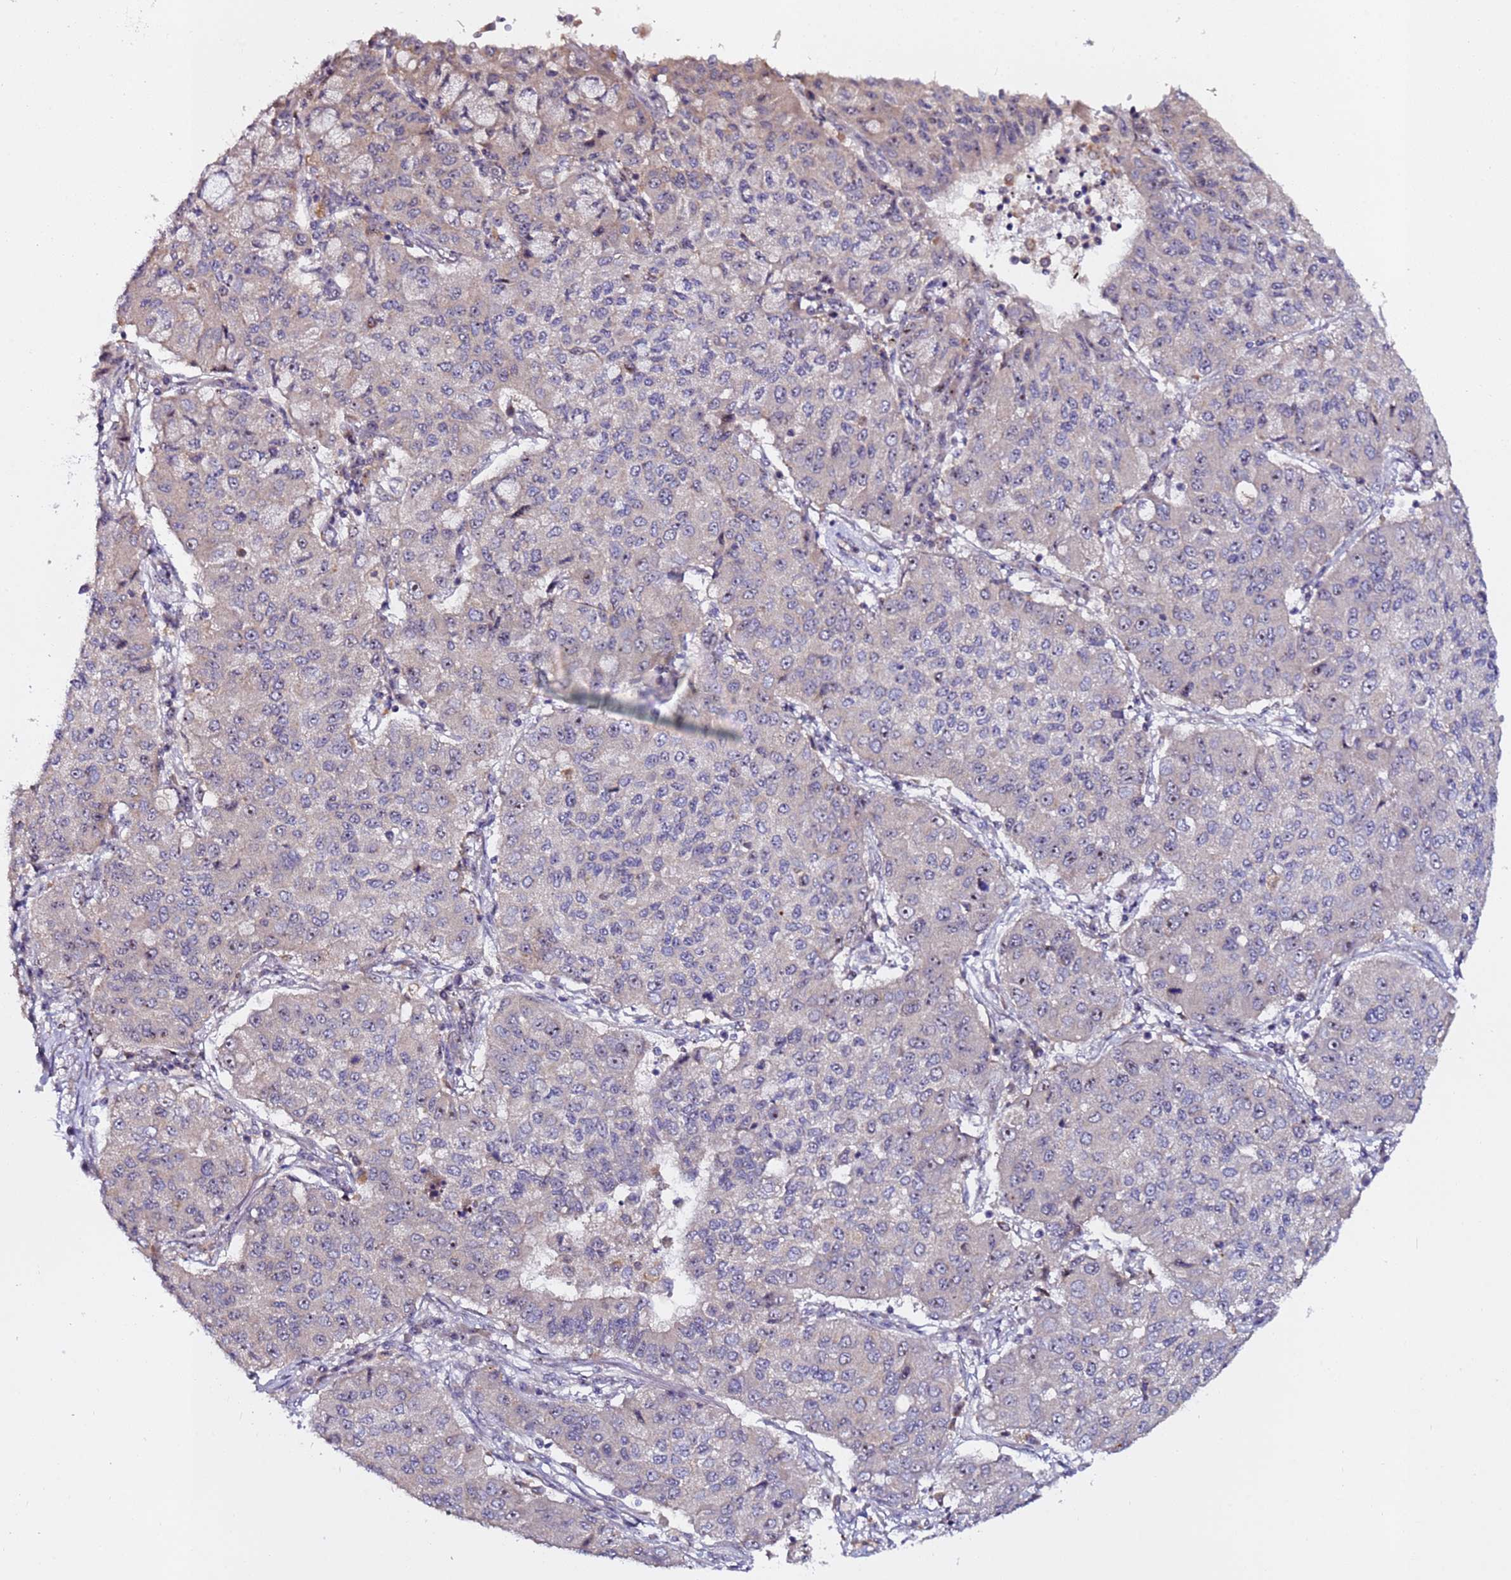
{"staining": {"intensity": "negative", "quantity": "none", "location": "none"}, "tissue": "lung cancer", "cell_type": "Tumor cells", "image_type": "cancer", "snomed": [{"axis": "morphology", "description": "Squamous cell carcinoma, NOS"}, {"axis": "topography", "description": "Lung"}], "caption": "The photomicrograph reveals no significant positivity in tumor cells of lung squamous cell carcinoma.", "gene": "KRI1", "patient": {"sex": "male", "age": 74}}